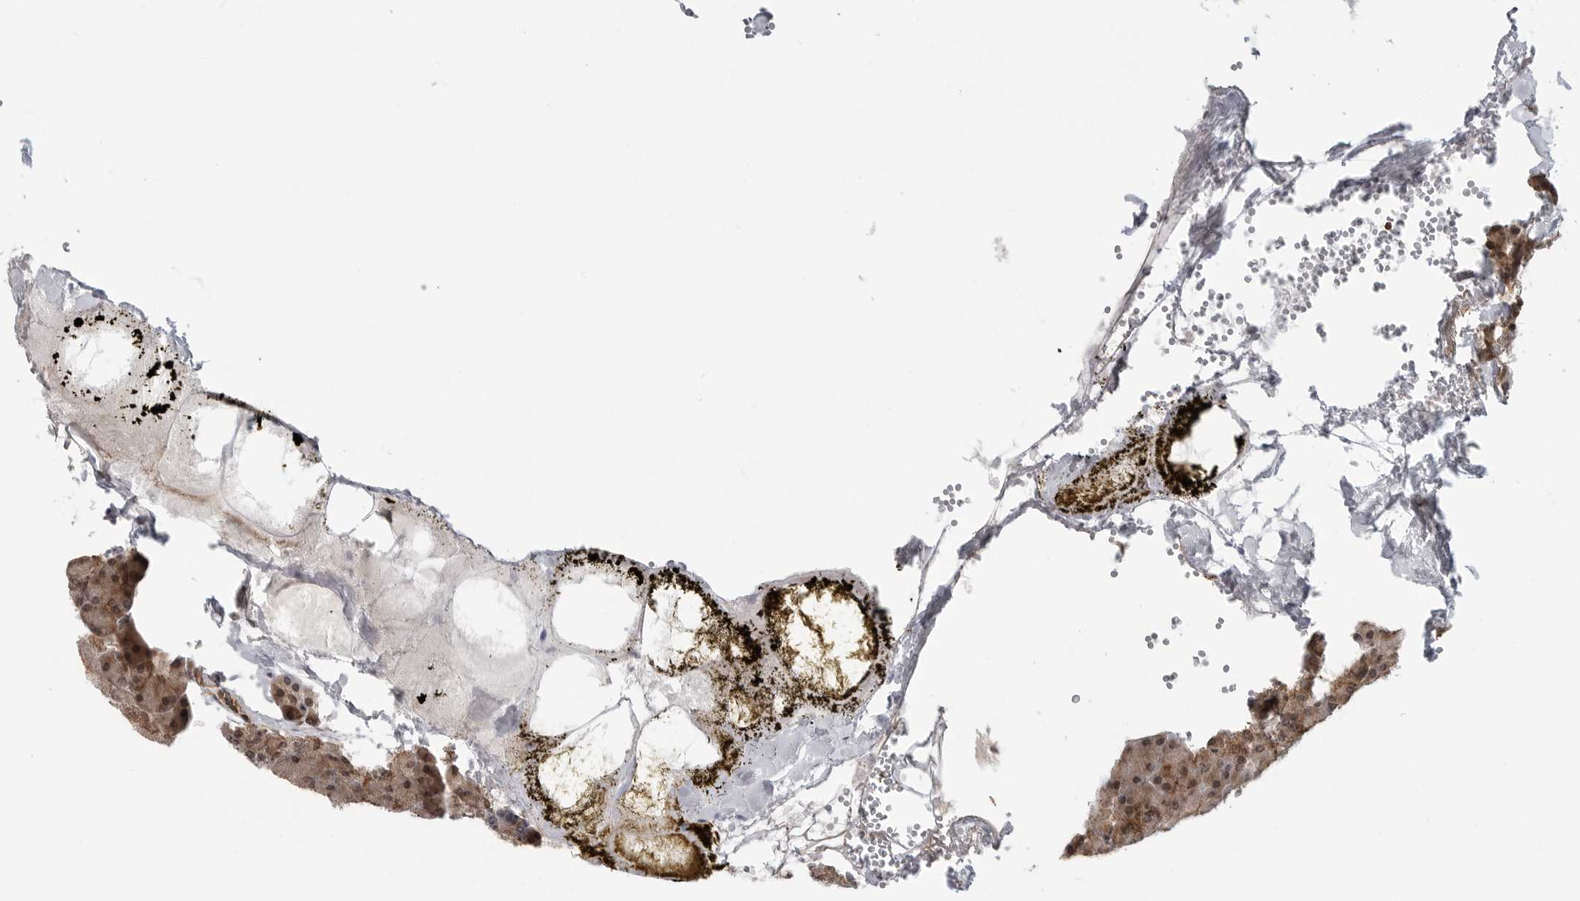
{"staining": {"intensity": "moderate", "quantity": ">75%", "location": "cytoplasmic/membranous,nuclear"}, "tissue": "pancreas", "cell_type": "Exocrine glandular cells", "image_type": "normal", "snomed": [{"axis": "morphology", "description": "Normal tissue, NOS"}, {"axis": "morphology", "description": "Carcinoid, malignant, NOS"}, {"axis": "topography", "description": "Pancreas"}], "caption": "The photomicrograph shows staining of benign pancreas, revealing moderate cytoplasmic/membranous,nuclear protein expression (brown color) within exocrine glandular cells.", "gene": "SZRD1", "patient": {"sex": "female", "age": 35}}